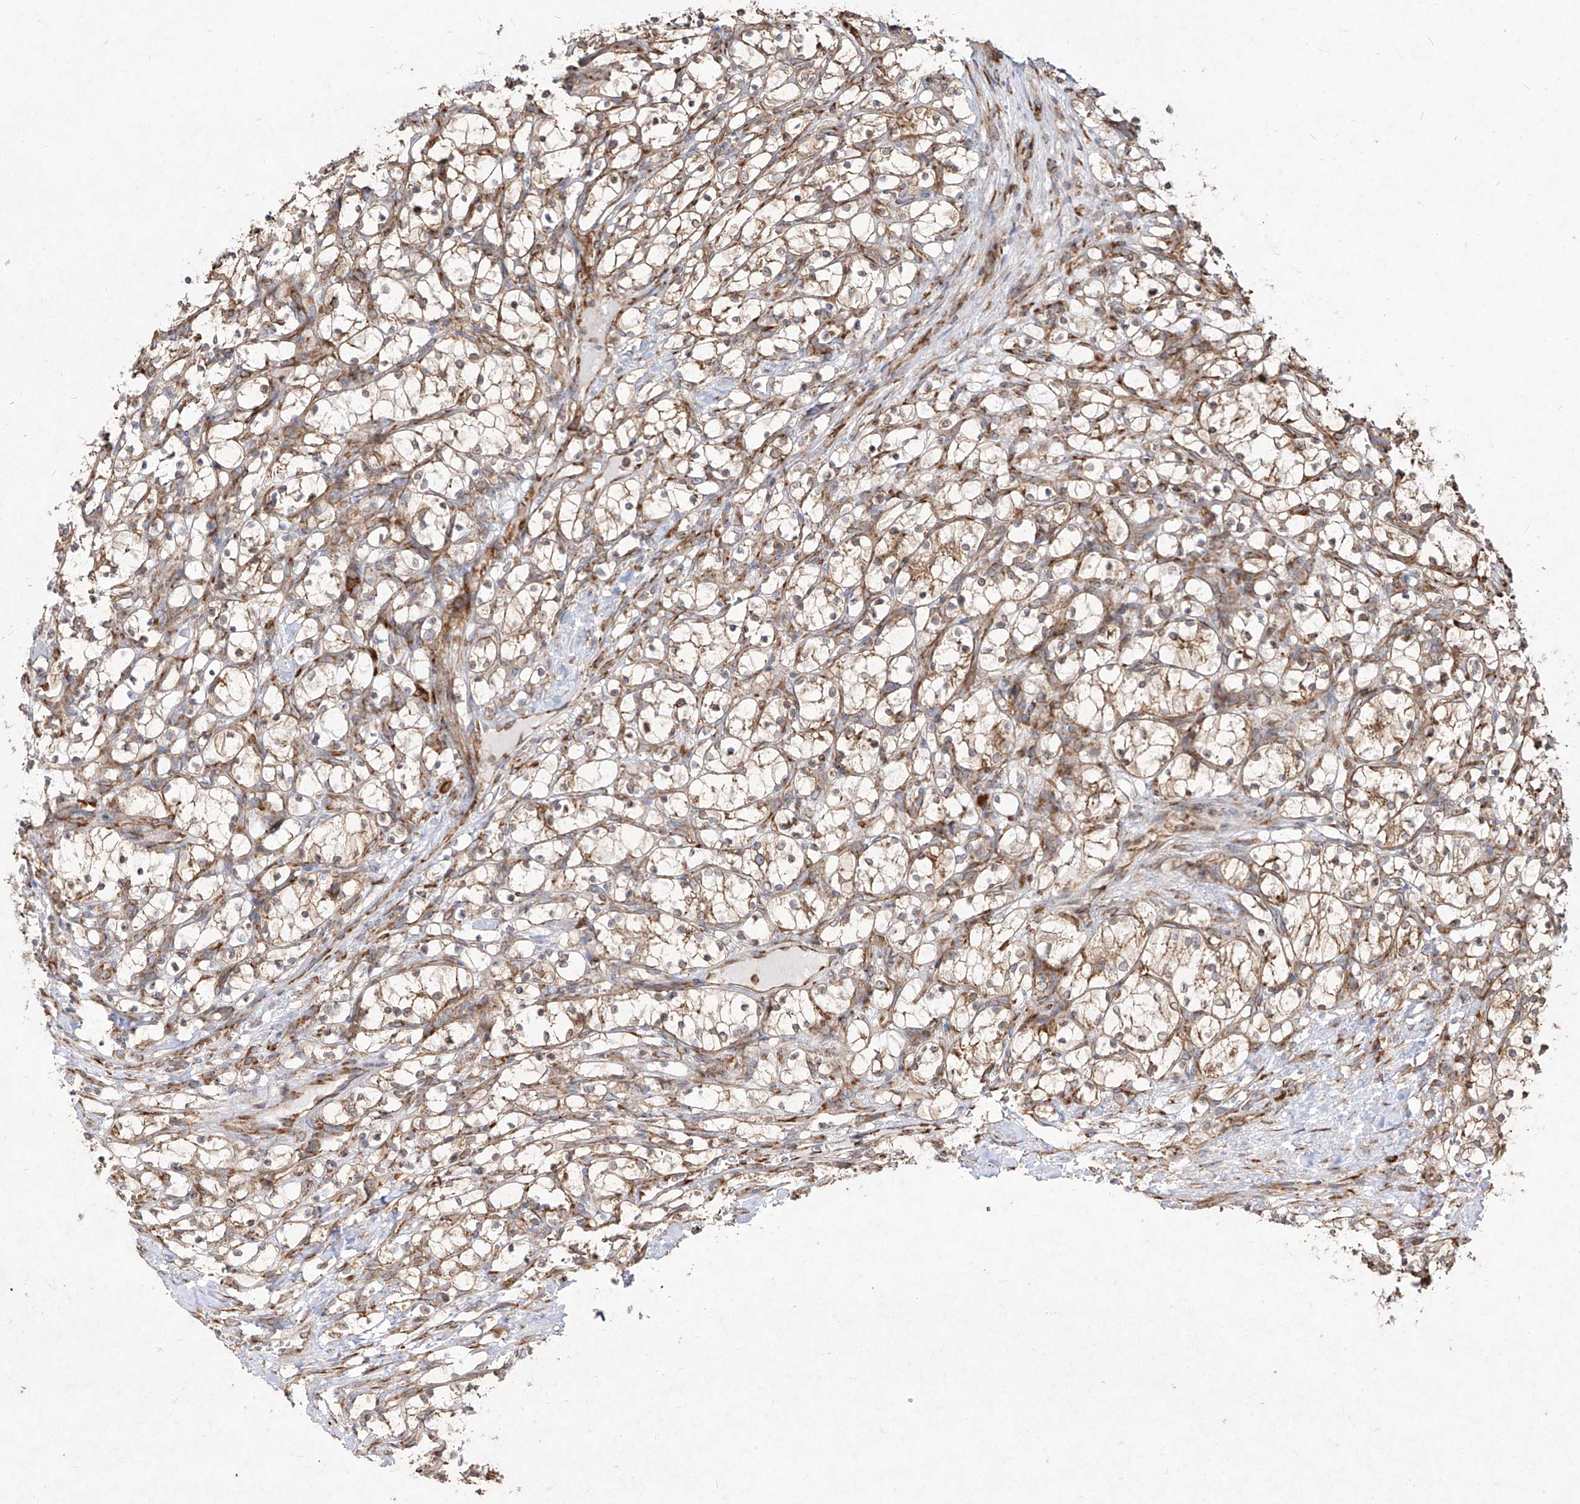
{"staining": {"intensity": "moderate", "quantity": ">75%", "location": "cytoplasmic/membranous"}, "tissue": "renal cancer", "cell_type": "Tumor cells", "image_type": "cancer", "snomed": [{"axis": "morphology", "description": "Adenocarcinoma, NOS"}, {"axis": "topography", "description": "Kidney"}], "caption": "Renal cancer stained with a brown dye displays moderate cytoplasmic/membranous positive positivity in approximately >75% of tumor cells.", "gene": "RPS25", "patient": {"sex": "female", "age": 69}}